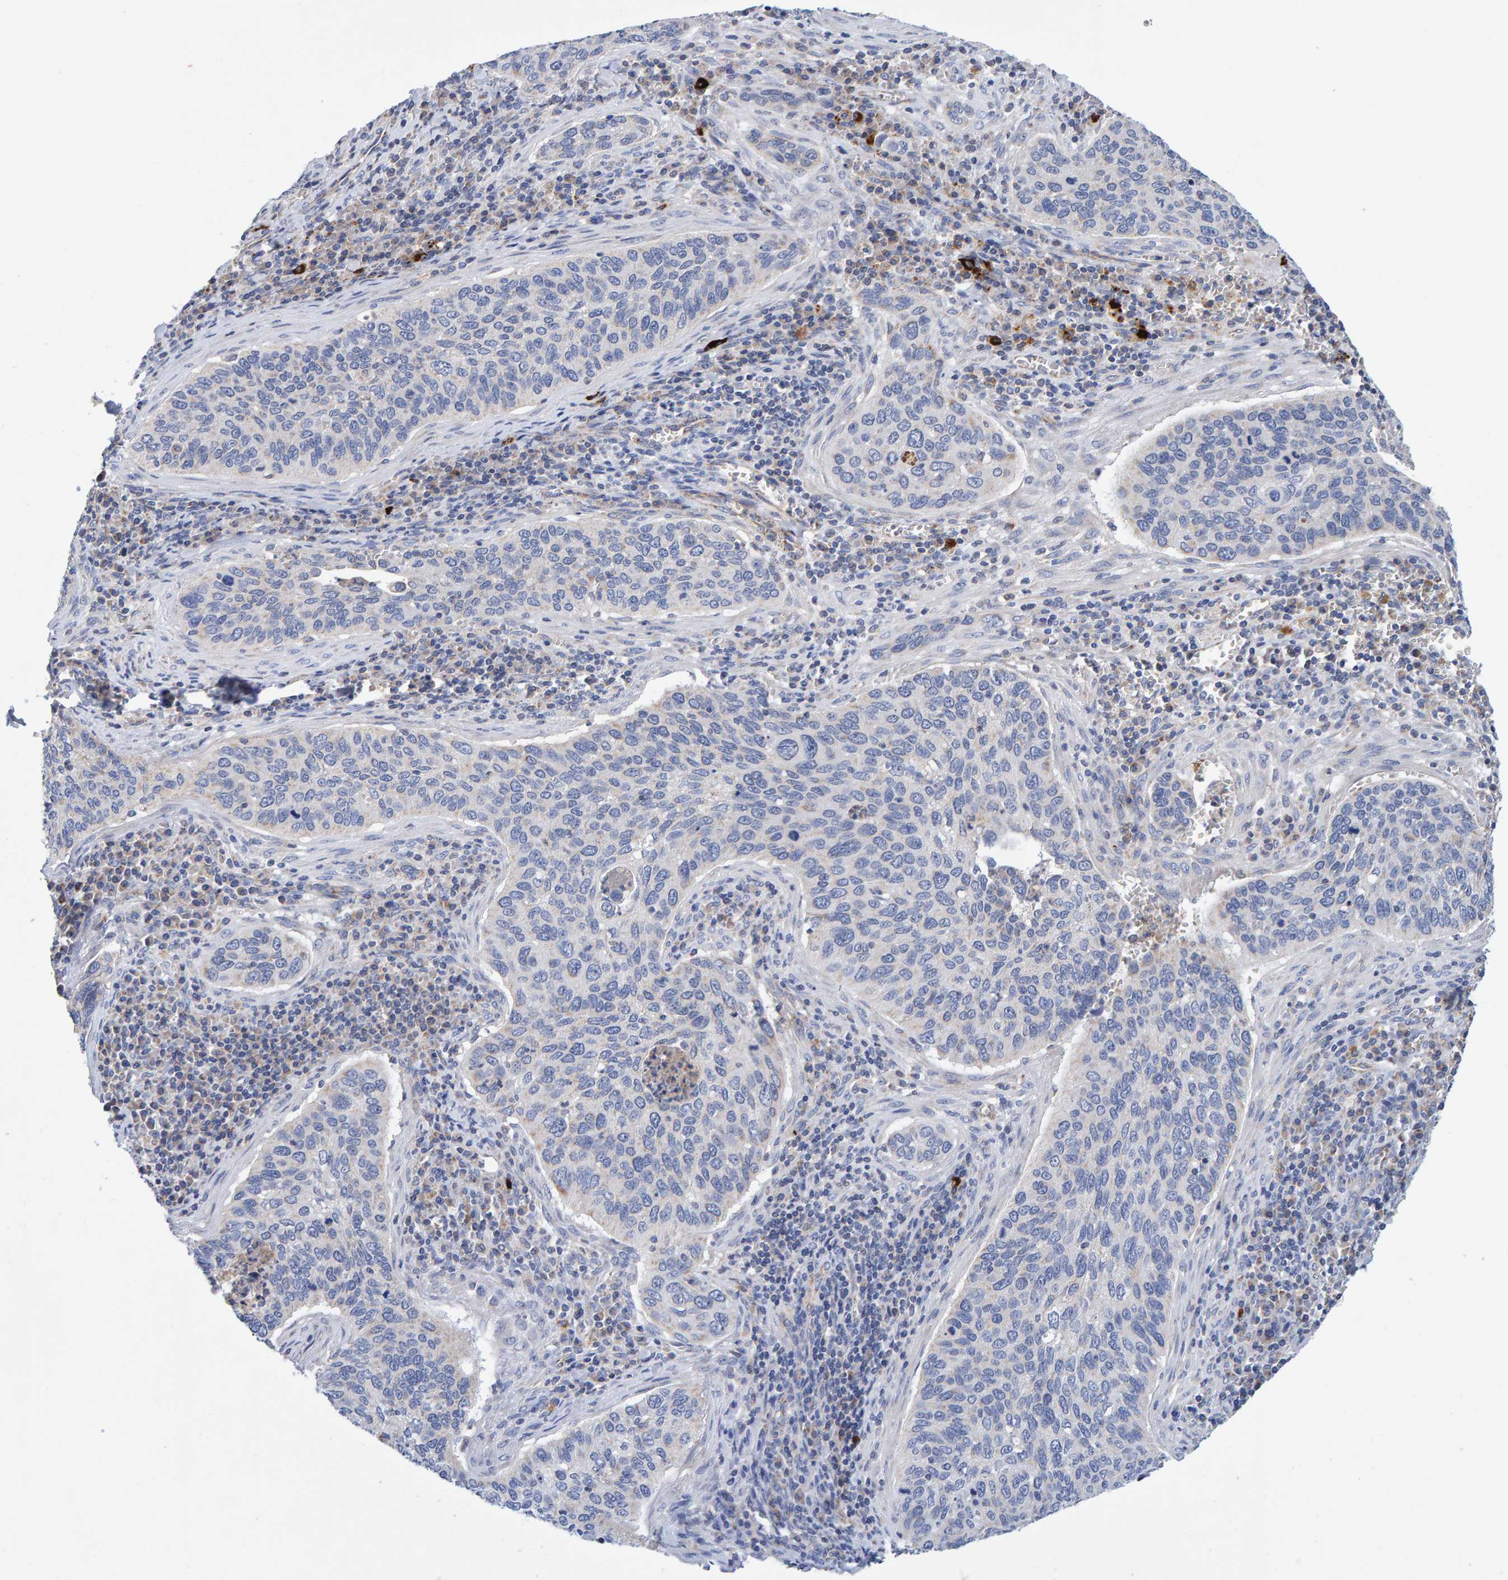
{"staining": {"intensity": "negative", "quantity": "none", "location": "none"}, "tissue": "cervical cancer", "cell_type": "Tumor cells", "image_type": "cancer", "snomed": [{"axis": "morphology", "description": "Squamous cell carcinoma, NOS"}, {"axis": "topography", "description": "Cervix"}], "caption": "The image exhibits no staining of tumor cells in cervical cancer (squamous cell carcinoma).", "gene": "EFR3A", "patient": {"sex": "female", "age": 53}}